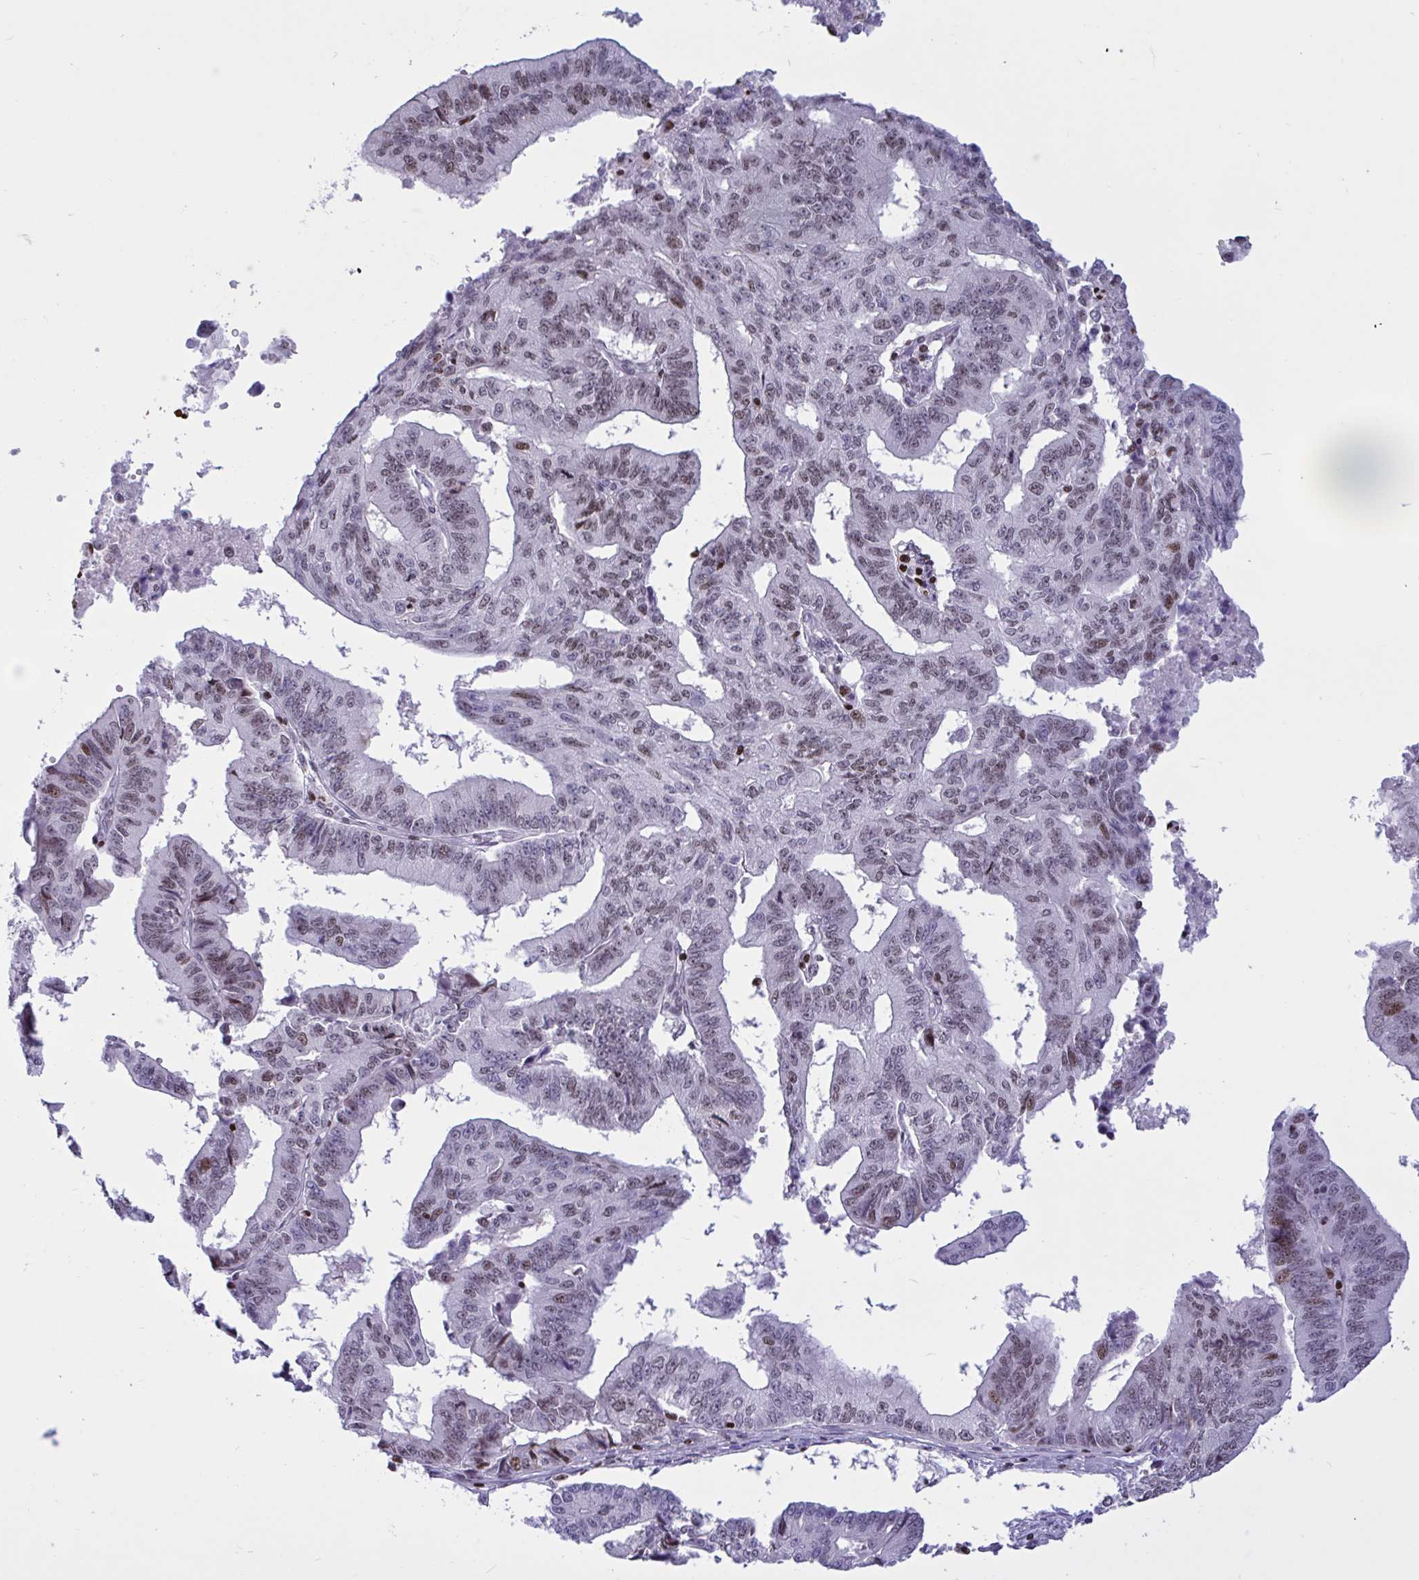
{"staining": {"intensity": "weak", "quantity": "25%-75%", "location": "nuclear"}, "tissue": "endometrial cancer", "cell_type": "Tumor cells", "image_type": "cancer", "snomed": [{"axis": "morphology", "description": "Adenocarcinoma, NOS"}, {"axis": "topography", "description": "Endometrium"}], "caption": "Human endometrial adenocarcinoma stained with a brown dye demonstrates weak nuclear positive expression in about 25%-75% of tumor cells.", "gene": "HMGB2", "patient": {"sex": "female", "age": 65}}